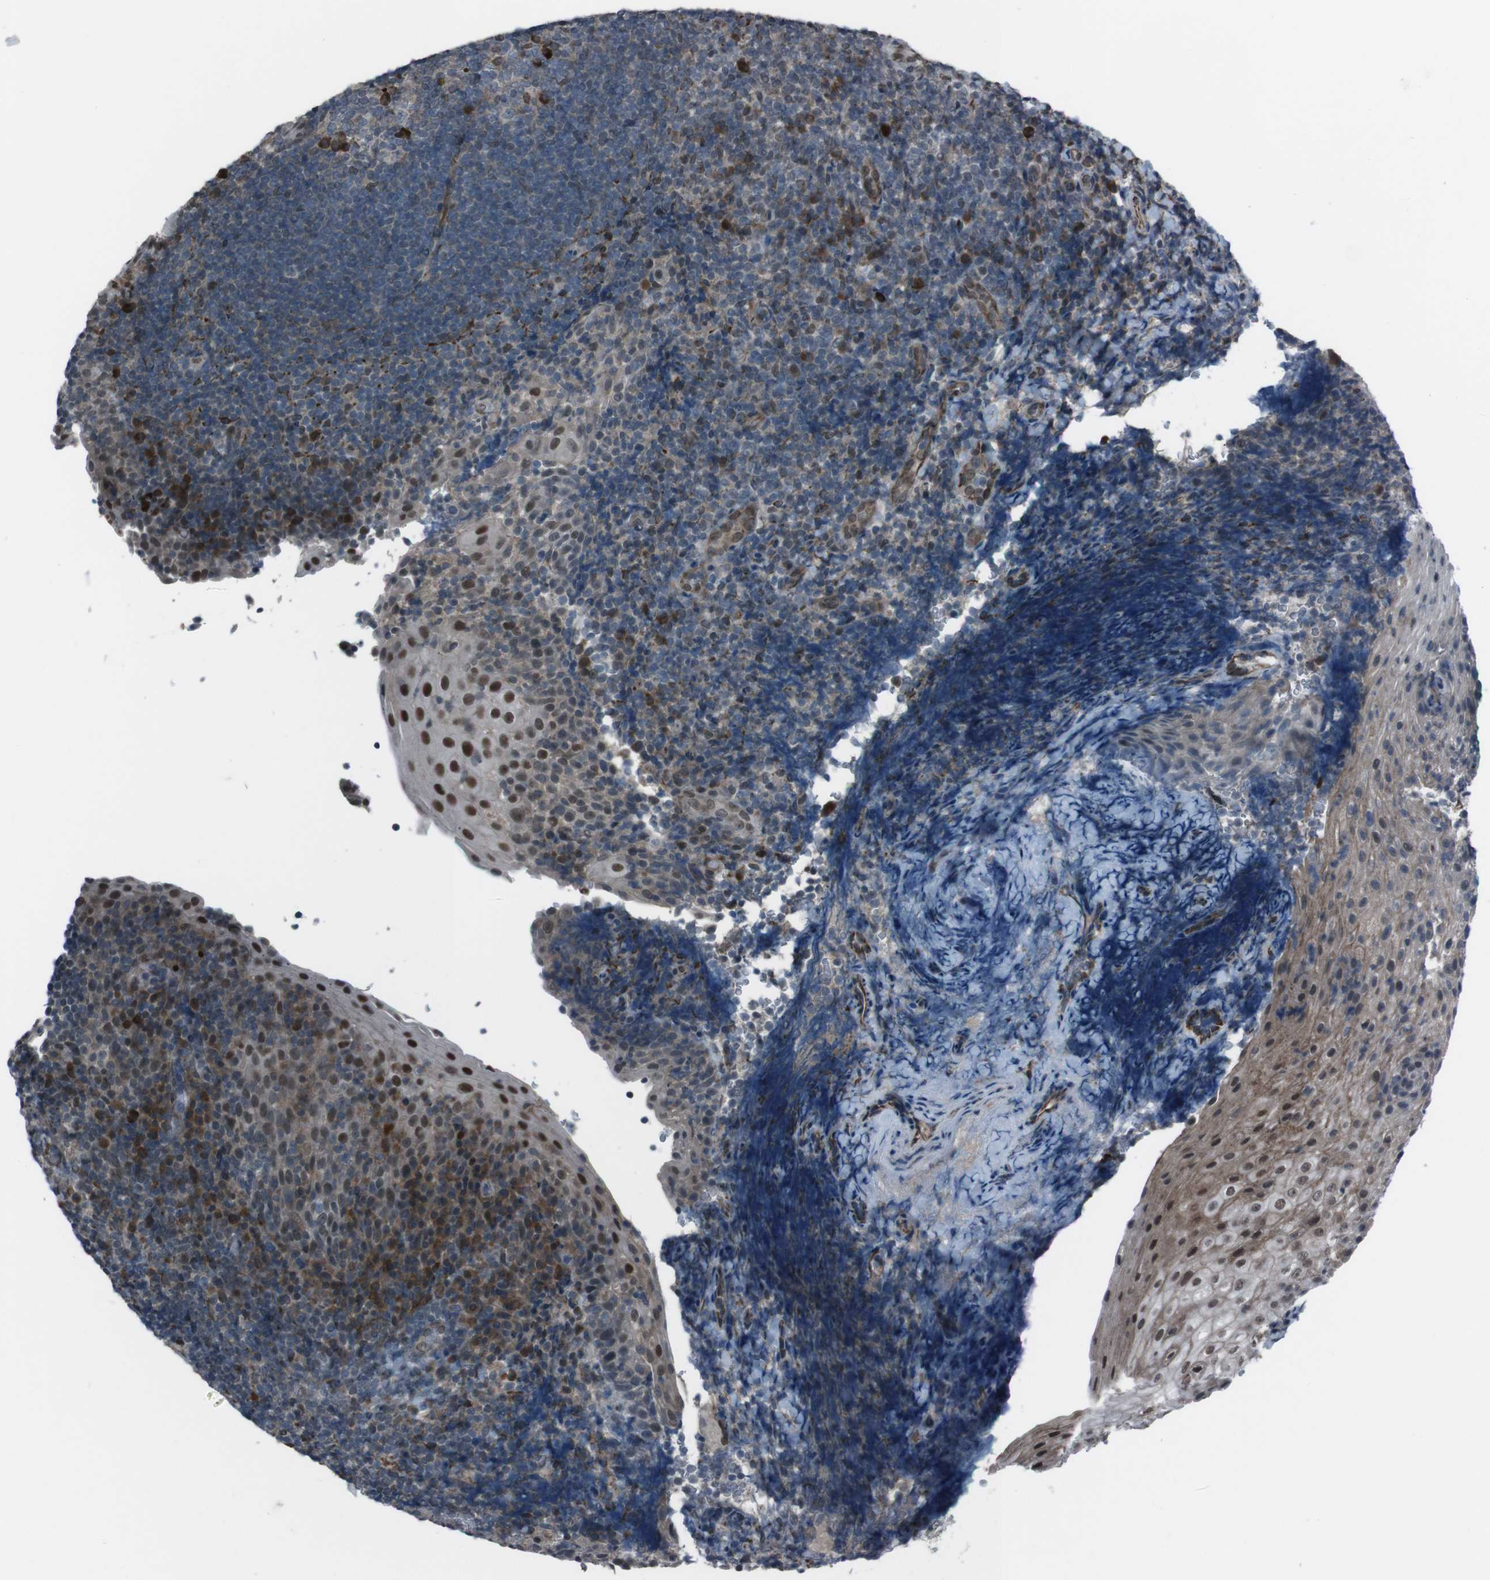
{"staining": {"intensity": "strong", "quantity": "<25%", "location": "cytoplasmic/membranous,nuclear"}, "tissue": "tonsil", "cell_type": "Germinal center cells", "image_type": "normal", "snomed": [{"axis": "morphology", "description": "Normal tissue, NOS"}, {"axis": "topography", "description": "Tonsil"}], "caption": "Strong cytoplasmic/membranous,nuclear expression is identified in about <25% of germinal center cells in normal tonsil.", "gene": "SS18L1", "patient": {"sex": "male", "age": 37}}